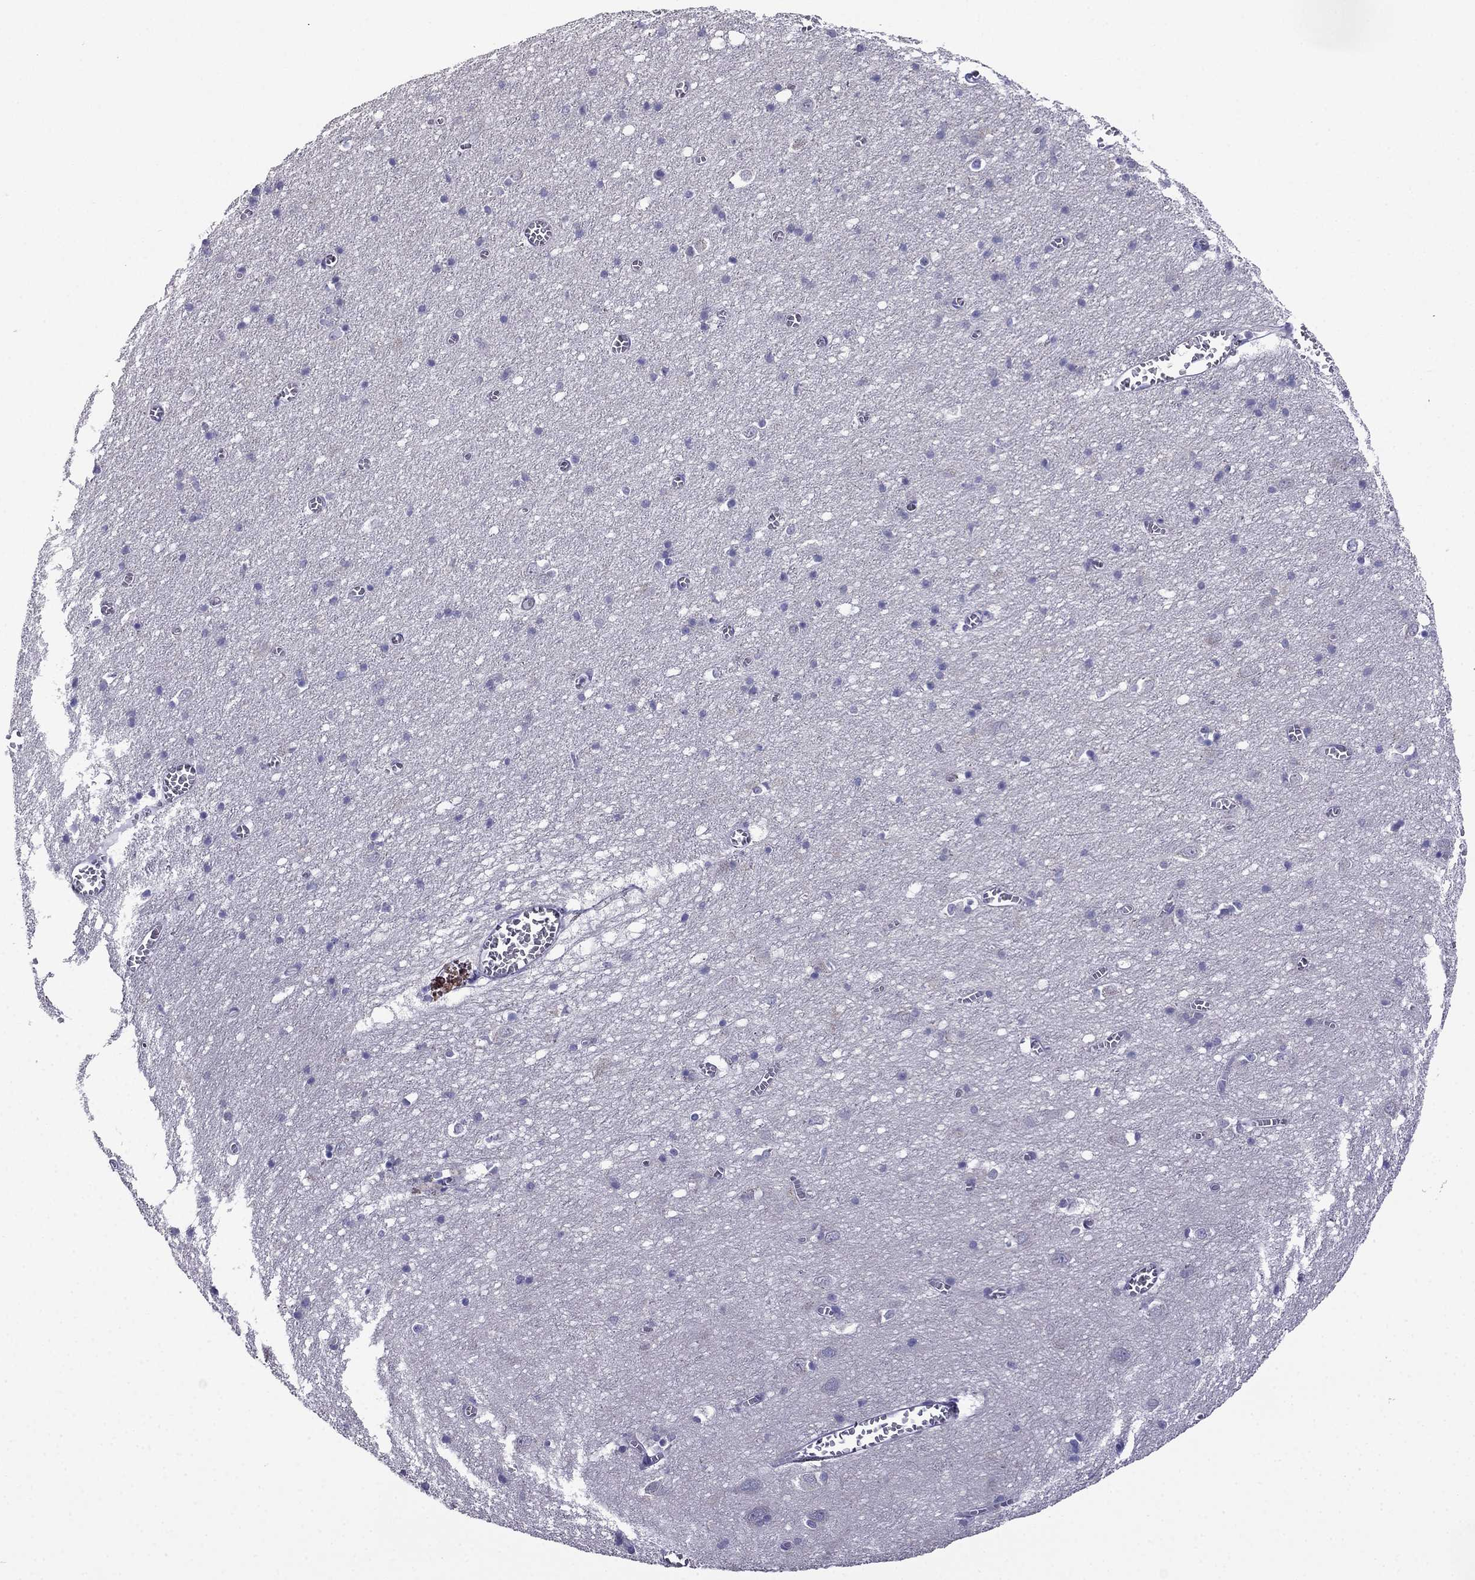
{"staining": {"intensity": "negative", "quantity": "none", "location": "none"}, "tissue": "cerebral cortex", "cell_type": "Endothelial cells", "image_type": "normal", "snomed": [{"axis": "morphology", "description": "Normal tissue, NOS"}, {"axis": "topography", "description": "Cerebral cortex"}], "caption": "DAB immunohistochemical staining of benign human cerebral cortex demonstrates no significant expression in endothelial cells. (DAB (3,3'-diaminobenzidine) IHC with hematoxylin counter stain).", "gene": "SCNN1D", "patient": {"sex": "male", "age": 70}}